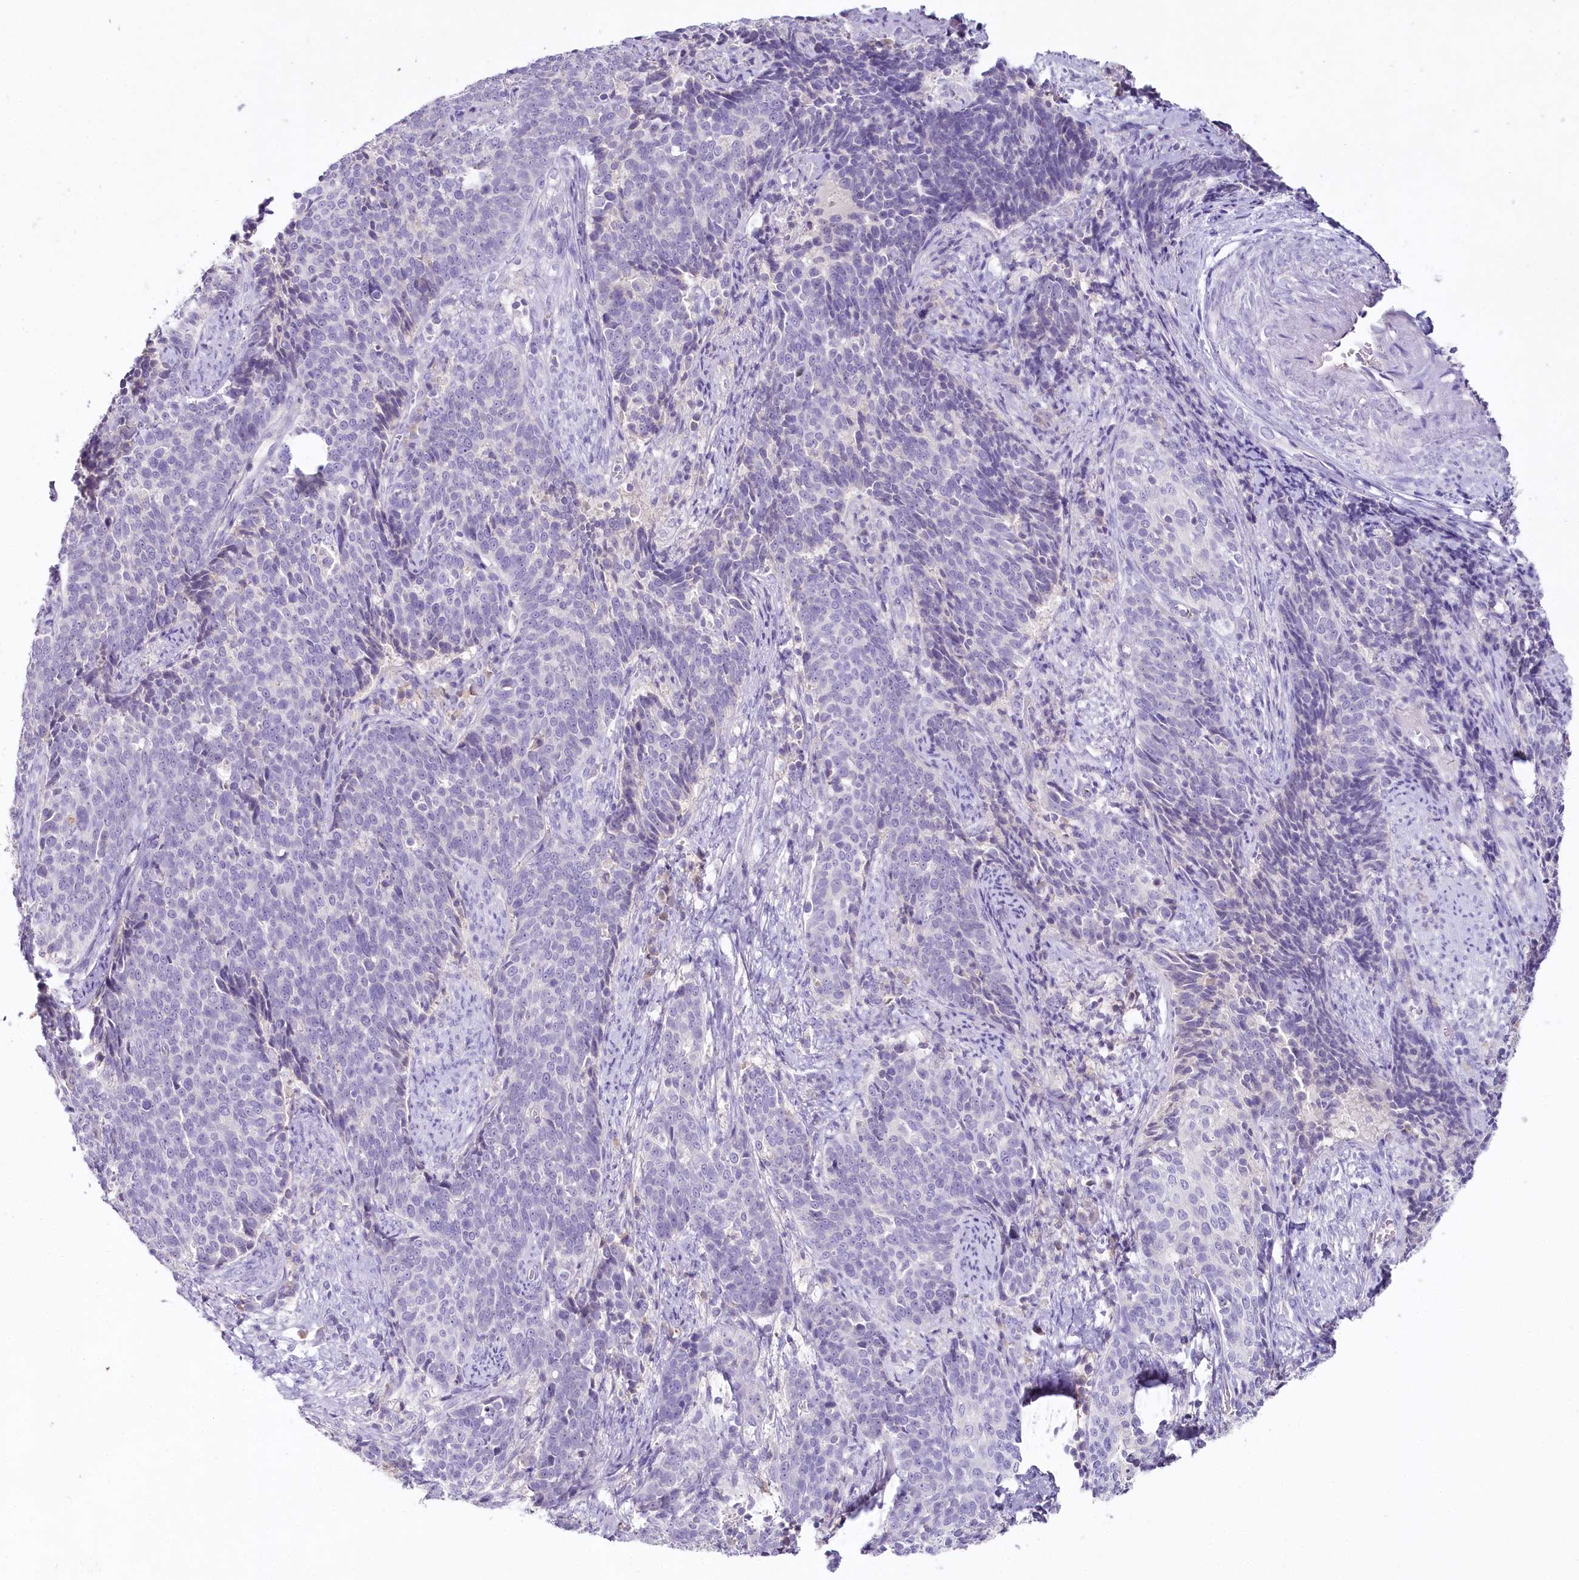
{"staining": {"intensity": "negative", "quantity": "none", "location": "none"}, "tissue": "cervical cancer", "cell_type": "Tumor cells", "image_type": "cancer", "snomed": [{"axis": "morphology", "description": "Squamous cell carcinoma, NOS"}, {"axis": "topography", "description": "Cervix"}], "caption": "Photomicrograph shows no protein positivity in tumor cells of cervical cancer tissue. (DAB (3,3'-diaminobenzidine) immunohistochemistry visualized using brightfield microscopy, high magnification).", "gene": "HPD", "patient": {"sex": "female", "age": 39}}